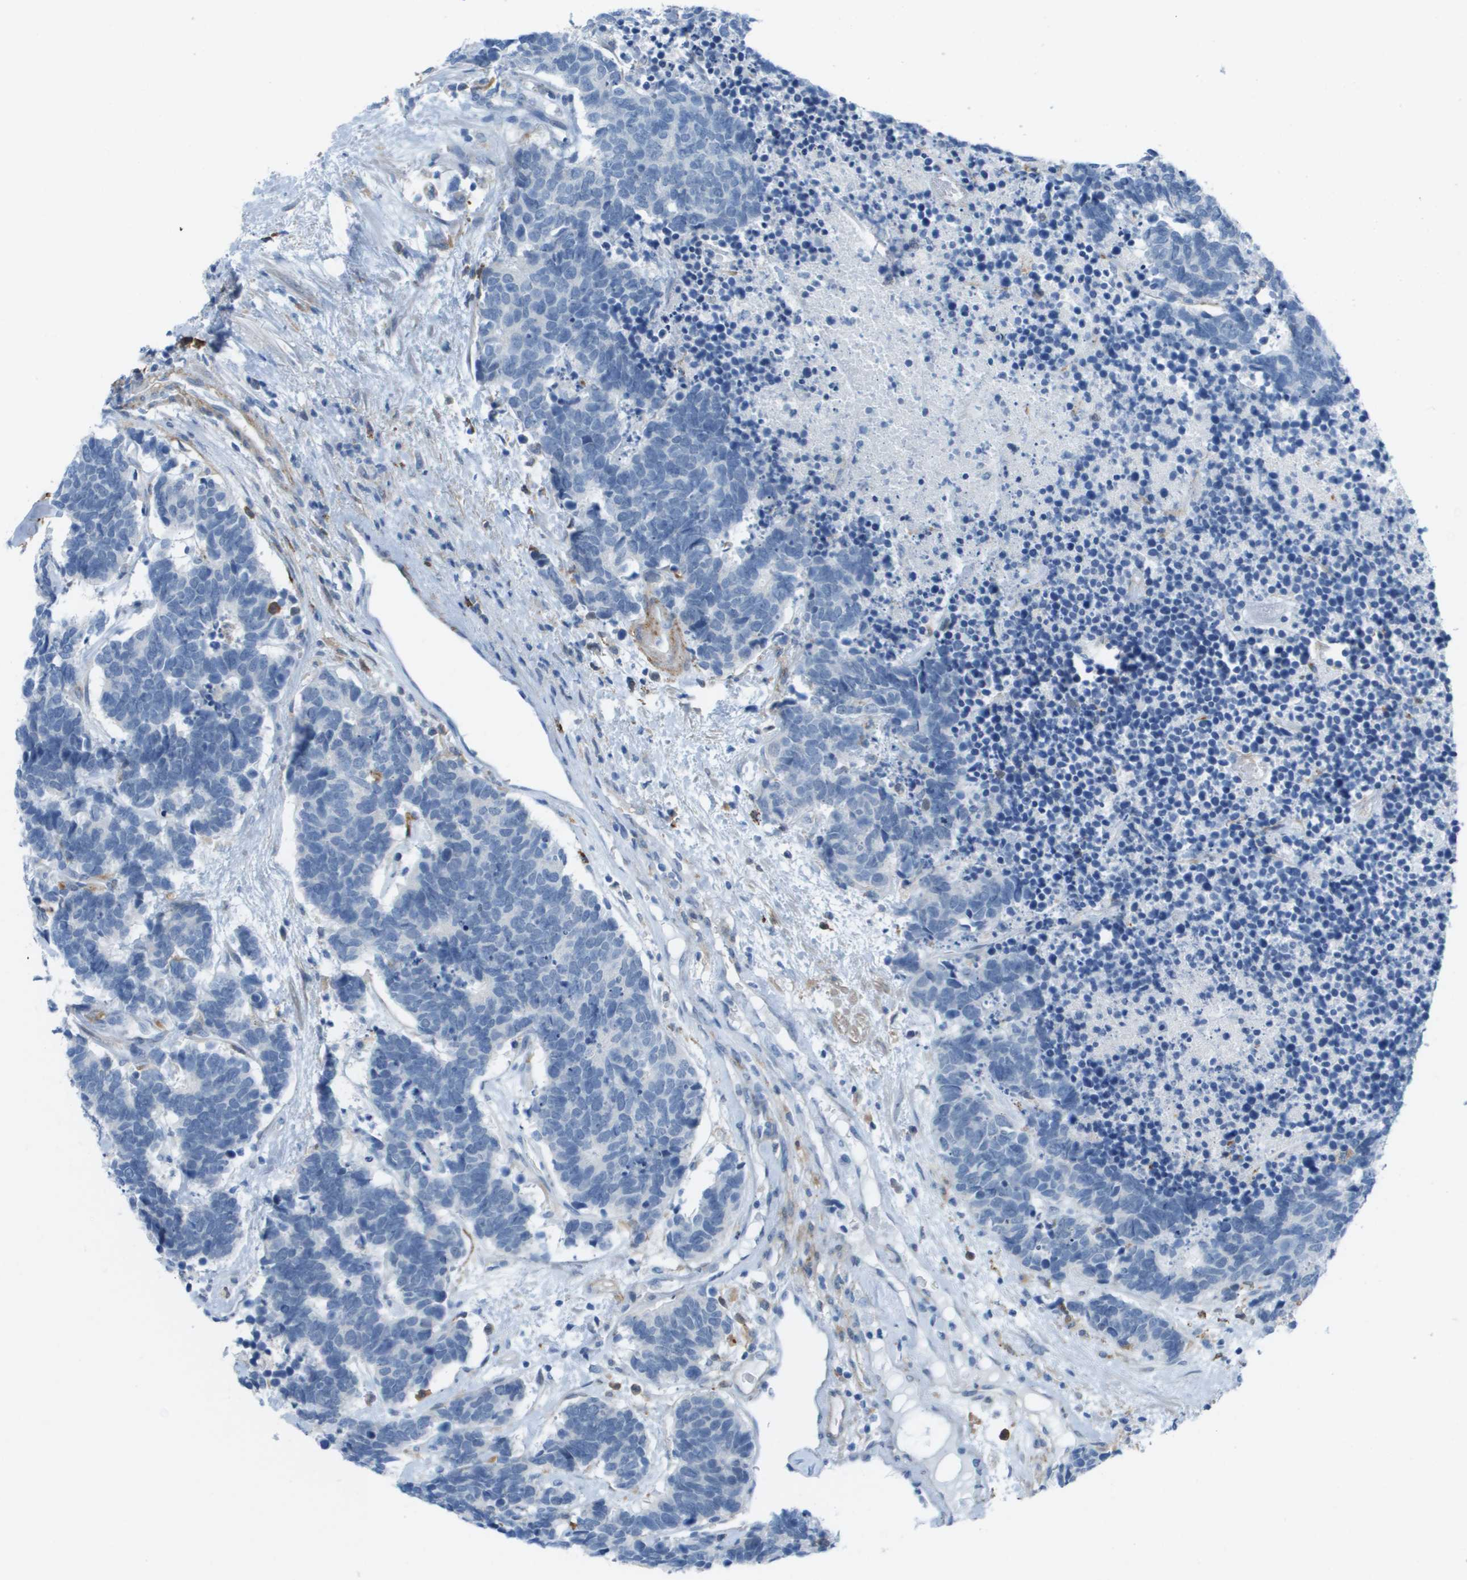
{"staining": {"intensity": "negative", "quantity": "none", "location": "none"}, "tissue": "carcinoid", "cell_type": "Tumor cells", "image_type": "cancer", "snomed": [{"axis": "morphology", "description": "Carcinoma, NOS"}, {"axis": "morphology", "description": "Carcinoid, malignant, NOS"}, {"axis": "topography", "description": "Urinary bladder"}], "caption": "DAB immunohistochemical staining of human carcinoid demonstrates no significant staining in tumor cells.", "gene": "ZBTB43", "patient": {"sex": "male", "age": 57}}